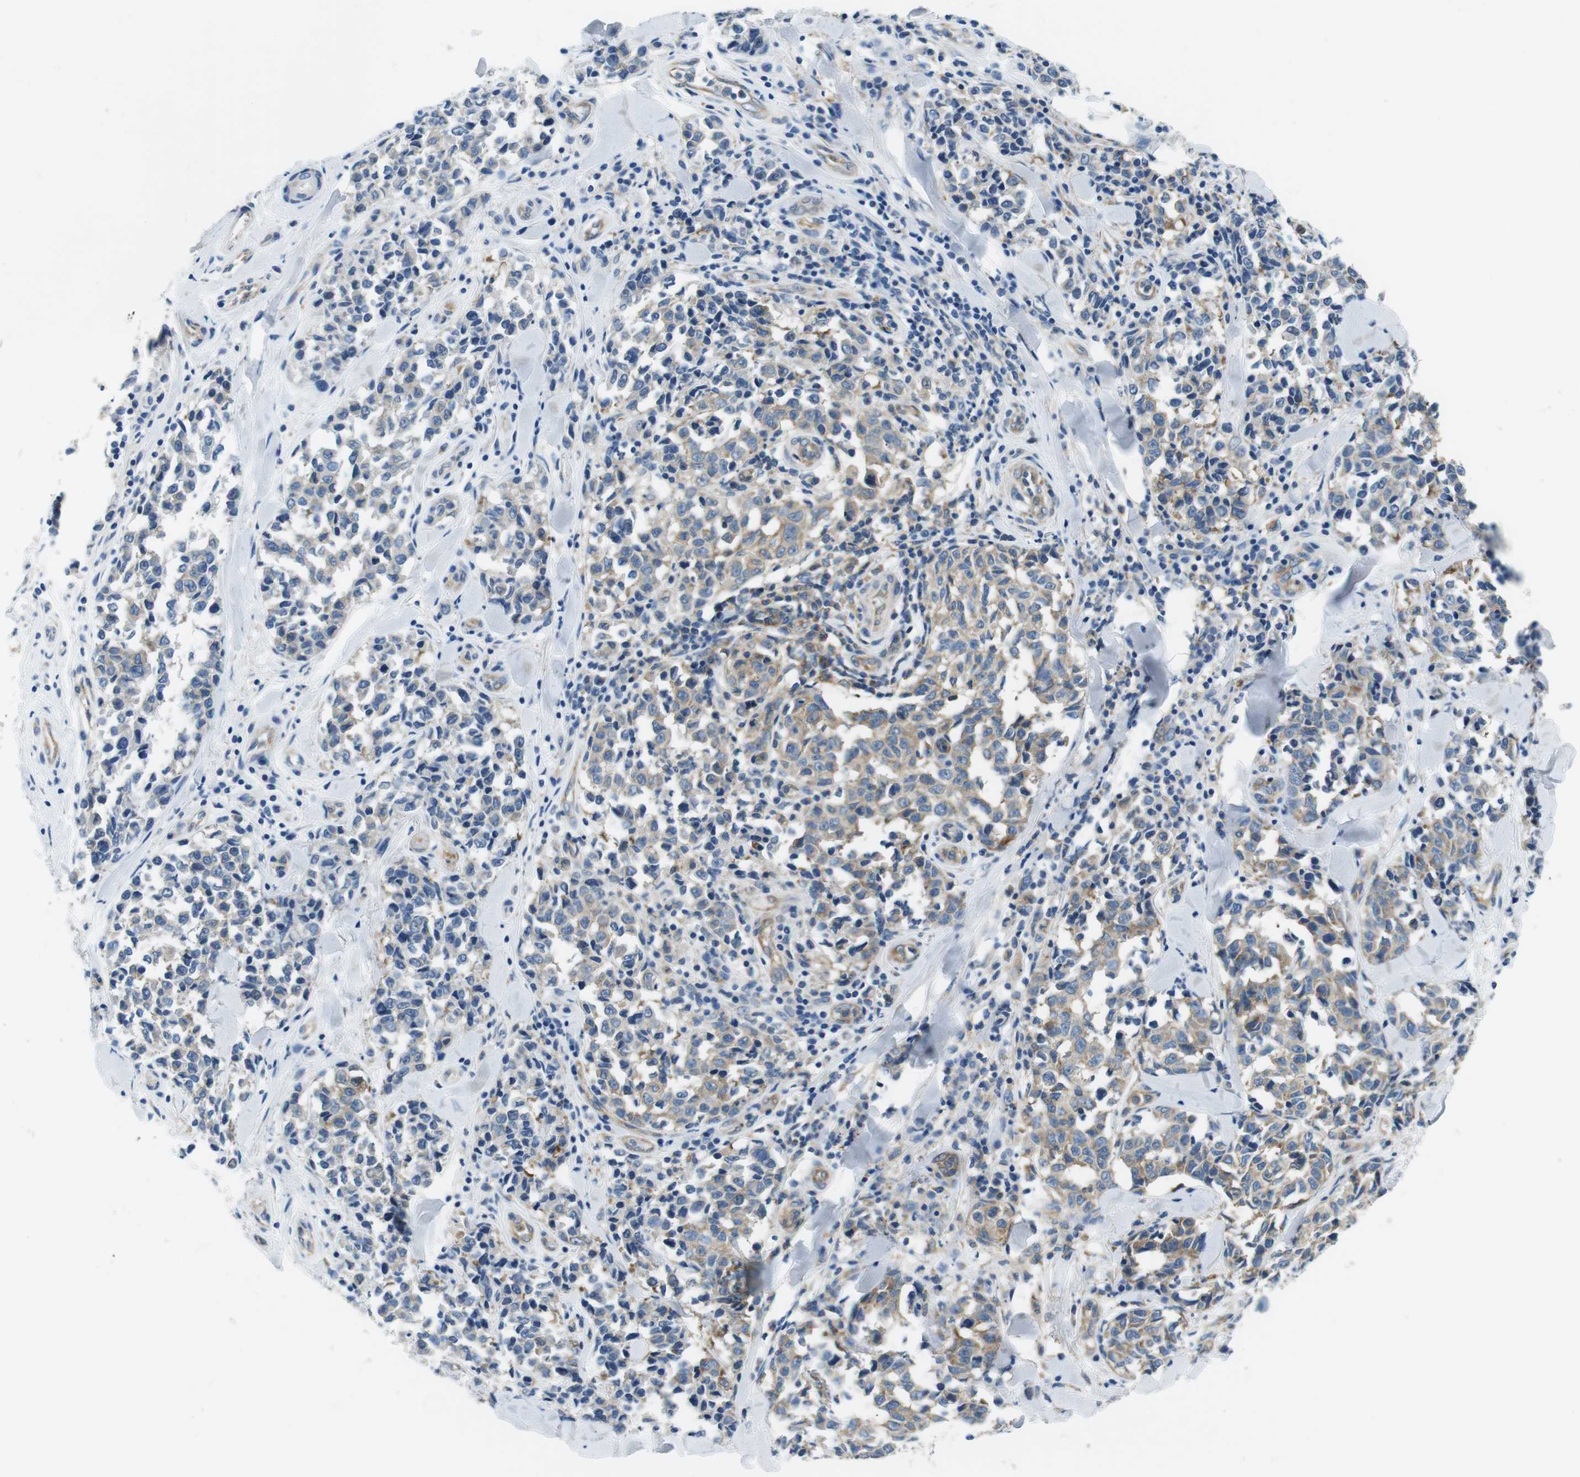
{"staining": {"intensity": "moderate", "quantity": "25%-75%", "location": "cytoplasmic/membranous"}, "tissue": "melanoma", "cell_type": "Tumor cells", "image_type": "cancer", "snomed": [{"axis": "morphology", "description": "Malignant melanoma, NOS"}, {"axis": "topography", "description": "Skin"}], "caption": "Immunohistochemistry (IHC) photomicrograph of malignant melanoma stained for a protein (brown), which exhibits medium levels of moderate cytoplasmic/membranous positivity in about 25%-75% of tumor cells.", "gene": "EIF2B5", "patient": {"sex": "female", "age": 64}}